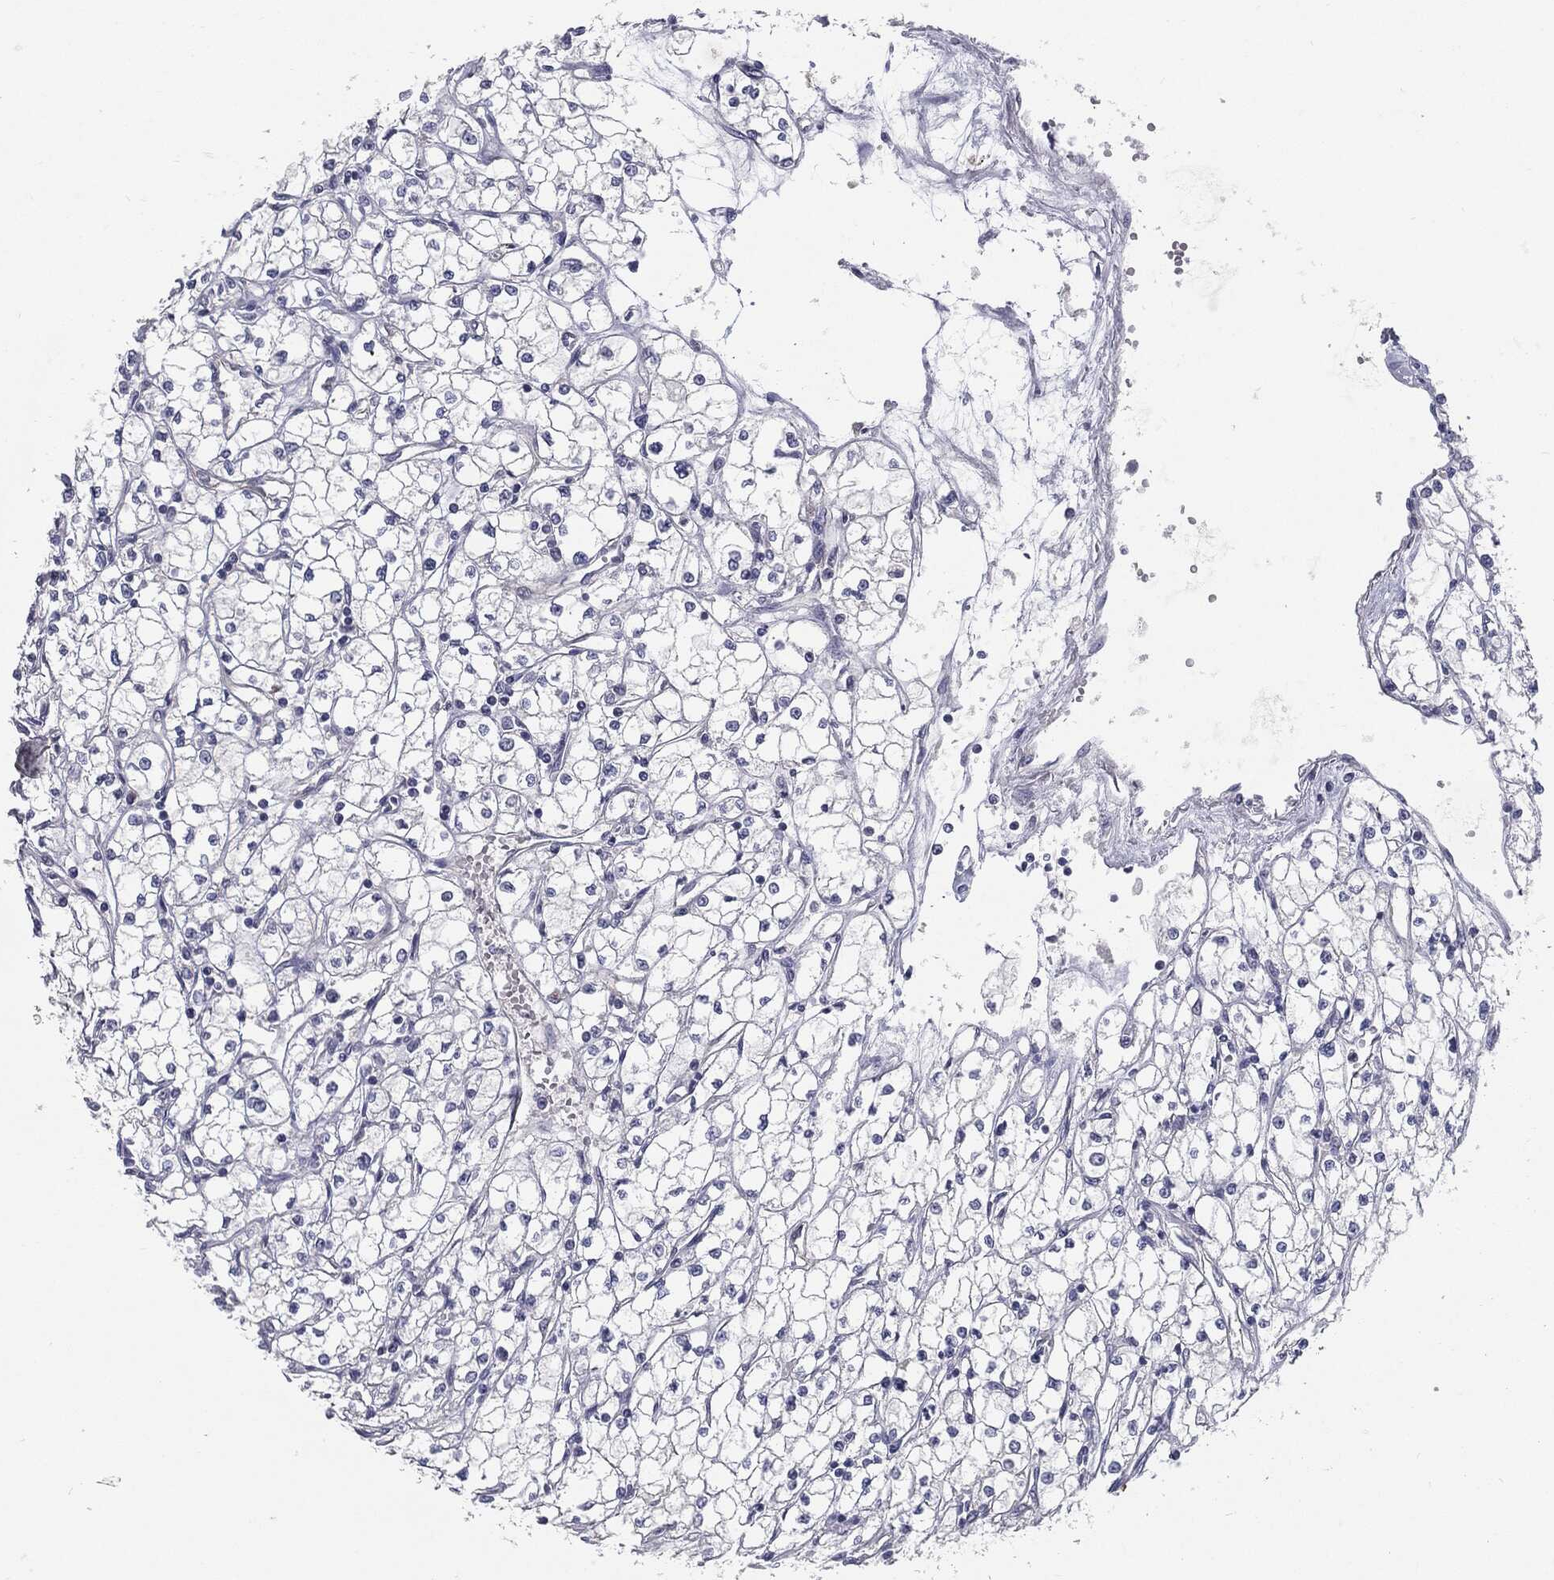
{"staining": {"intensity": "negative", "quantity": "none", "location": "none"}, "tissue": "renal cancer", "cell_type": "Tumor cells", "image_type": "cancer", "snomed": [{"axis": "morphology", "description": "Adenocarcinoma, NOS"}, {"axis": "topography", "description": "Kidney"}], "caption": "This is an IHC histopathology image of human renal cancer (adenocarcinoma). There is no staining in tumor cells.", "gene": "KRT5", "patient": {"sex": "male", "age": 67}}